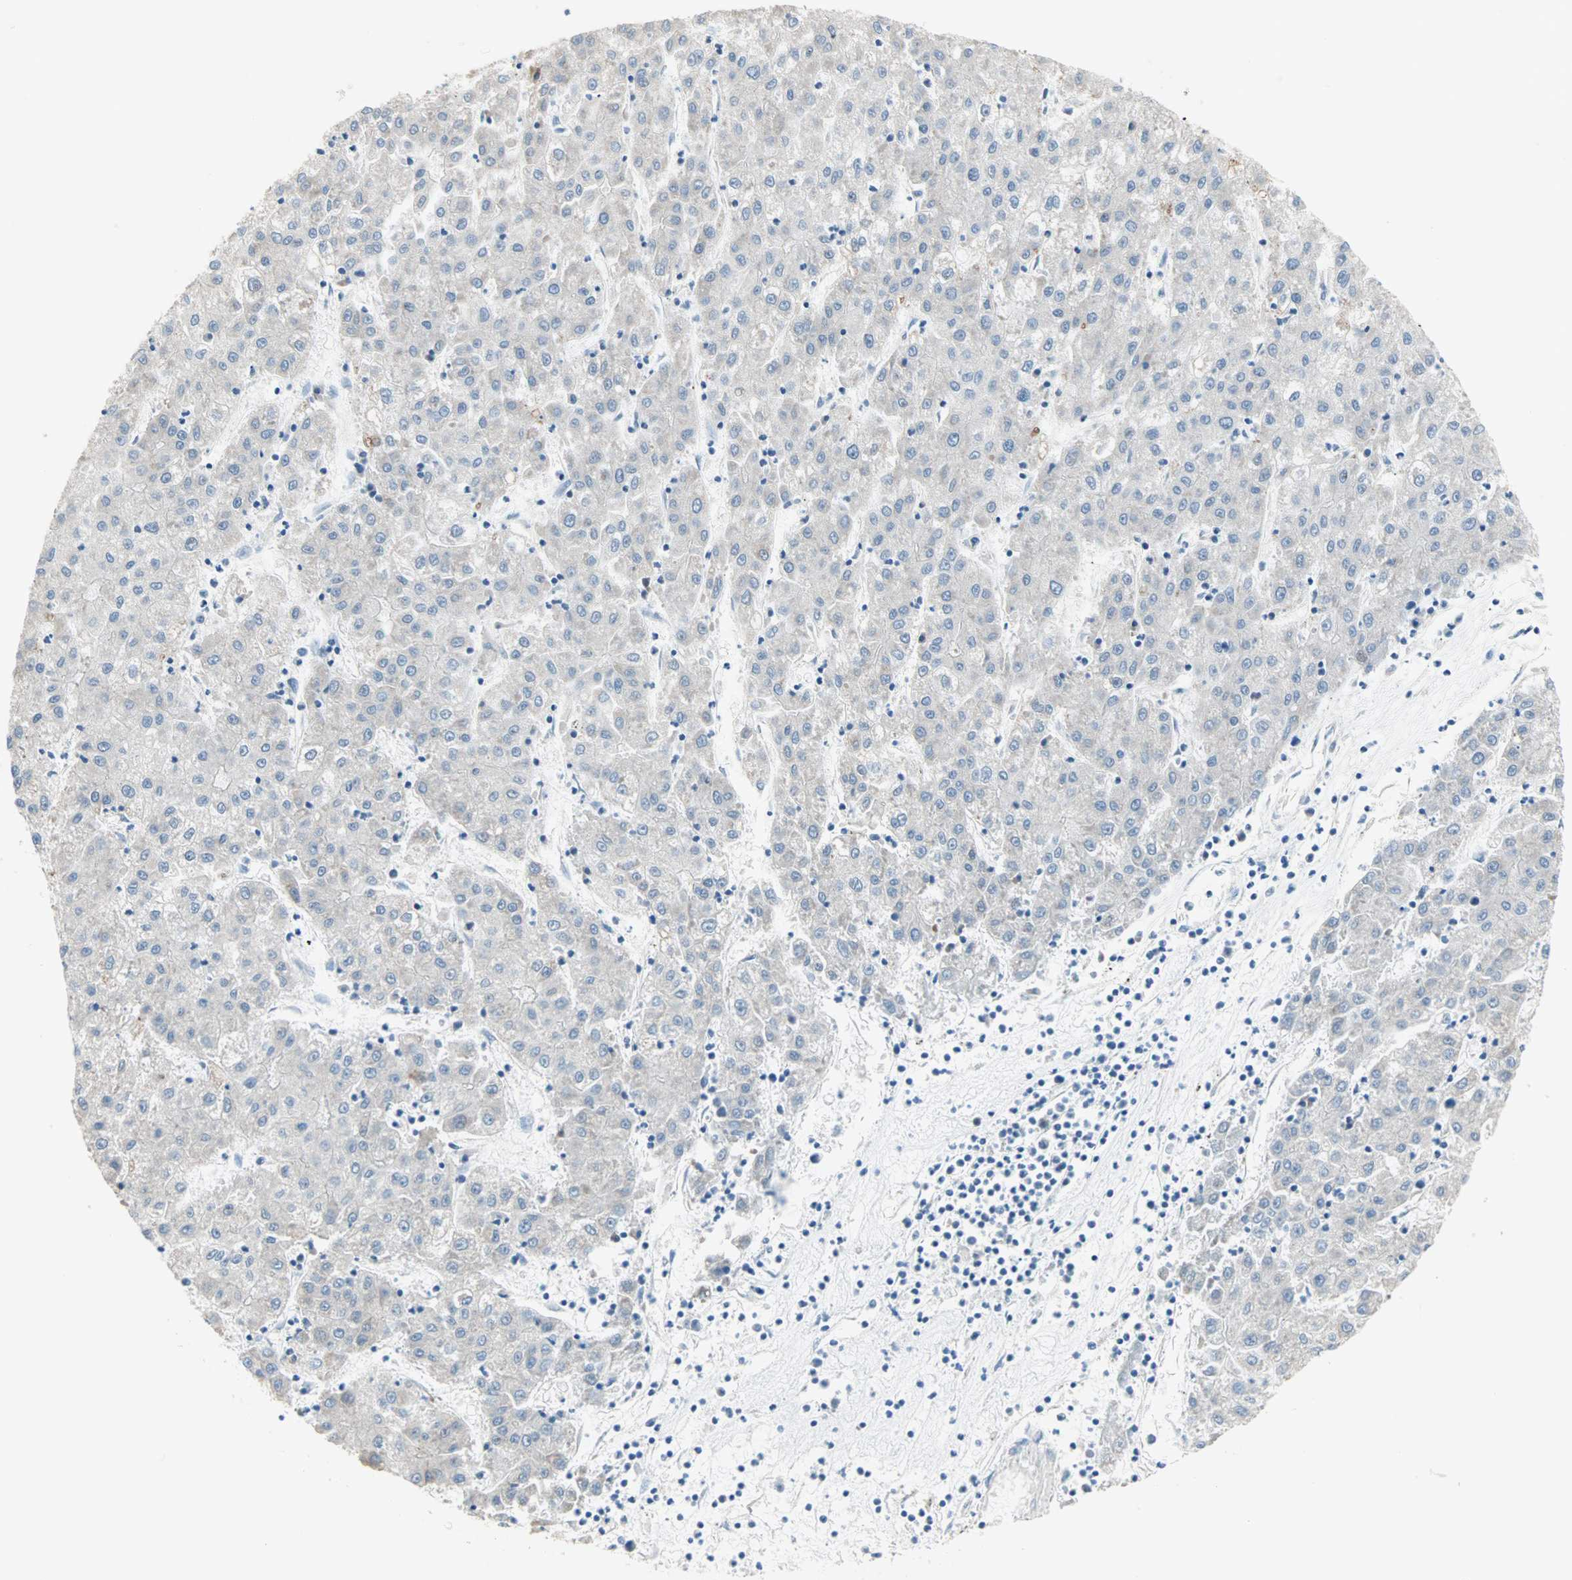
{"staining": {"intensity": "weak", "quantity": "<25%", "location": "cytoplasmic/membranous"}, "tissue": "liver cancer", "cell_type": "Tumor cells", "image_type": "cancer", "snomed": [{"axis": "morphology", "description": "Carcinoma, Hepatocellular, NOS"}, {"axis": "topography", "description": "Liver"}], "caption": "Immunohistochemical staining of human liver cancer (hepatocellular carcinoma) demonstrates no significant expression in tumor cells. (DAB immunohistochemistry visualized using brightfield microscopy, high magnification).", "gene": "SAR1A", "patient": {"sex": "male", "age": 72}}